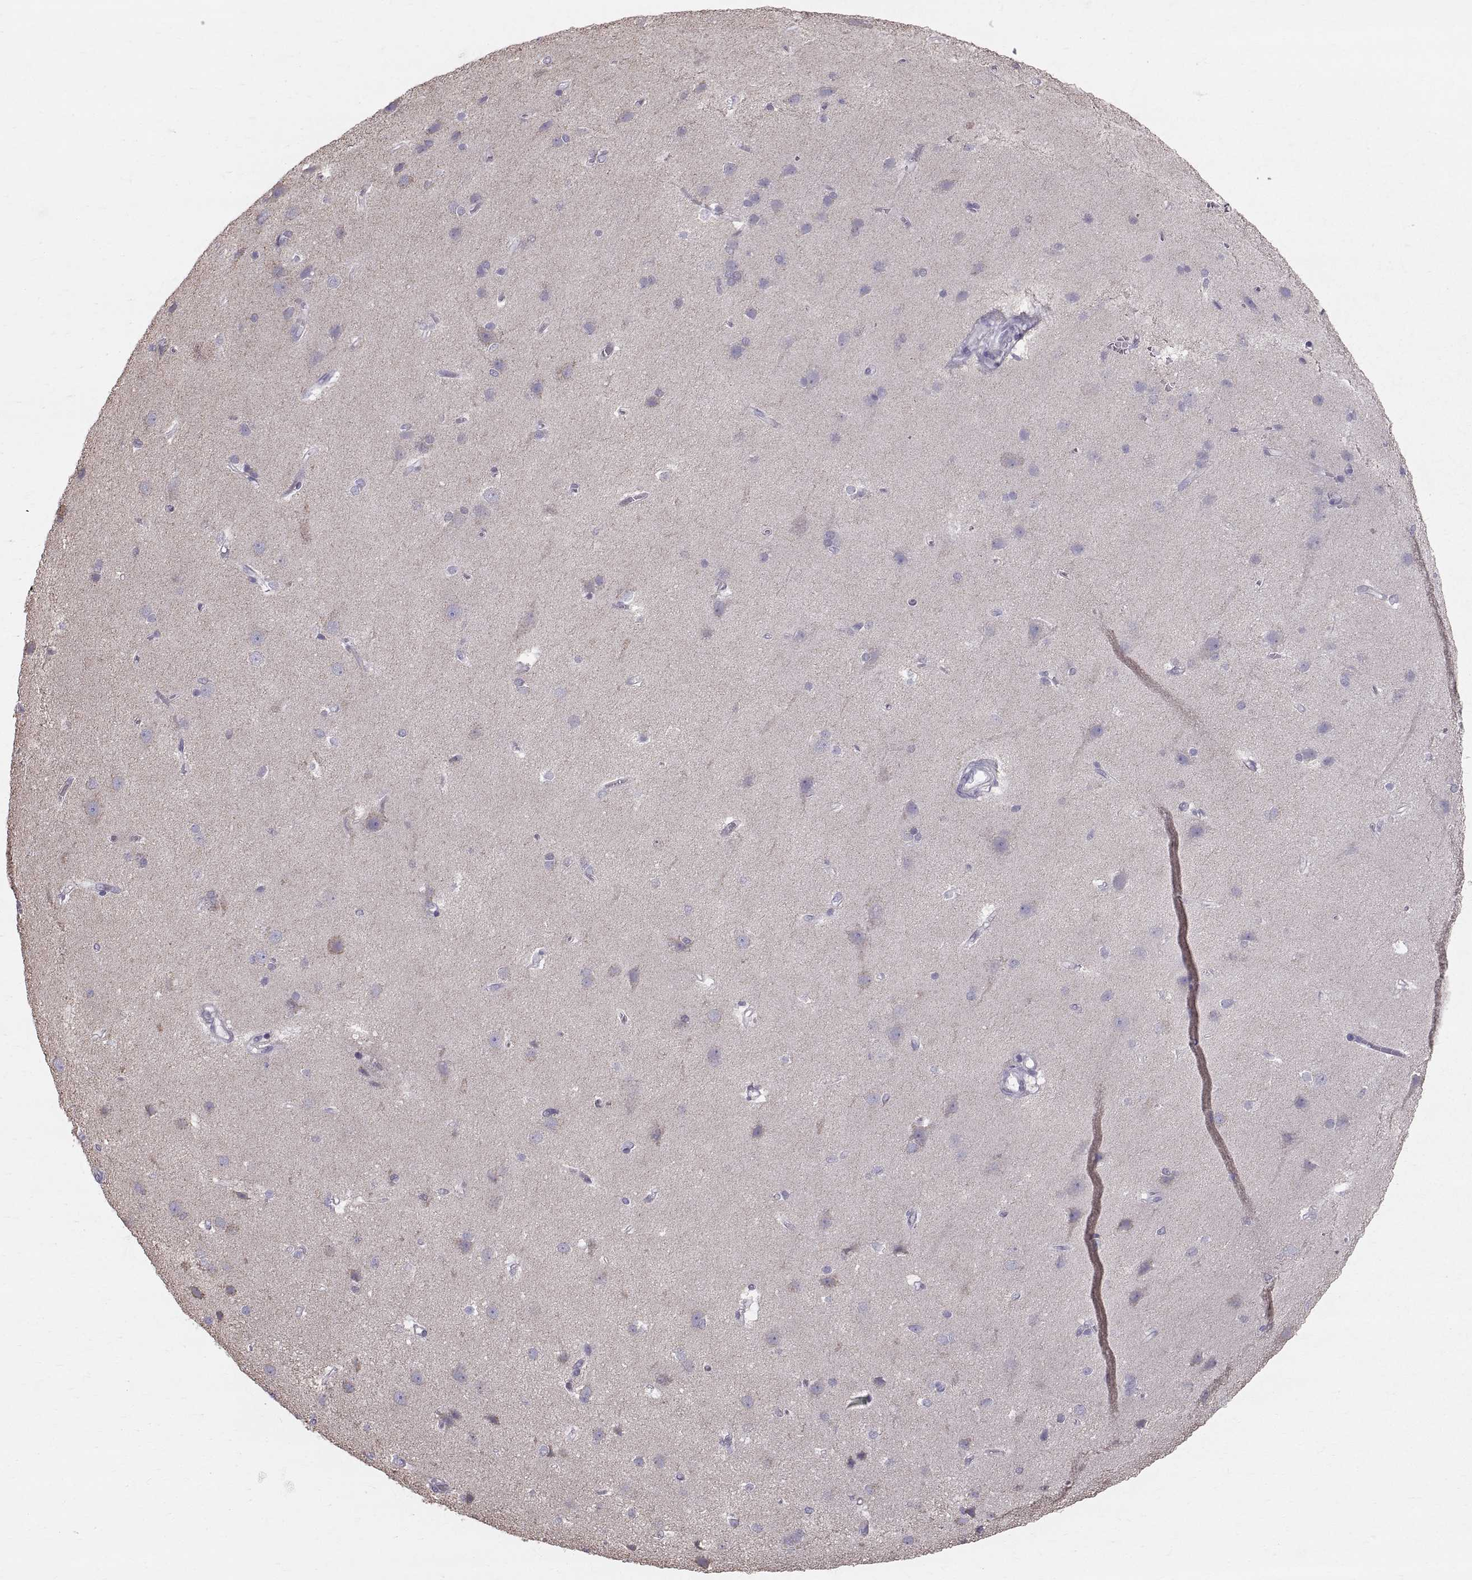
{"staining": {"intensity": "negative", "quantity": "none", "location": "none"}, "tissue": "cerebral cortex", "cell_type": "Endothelial cells", "image_type": "normal", "snomed": [{"axis": "morphology", "description": "Normal tissue, NOS"}, {"axis": "topography", "description": "Cerebral cortex"}], "caption": "A high-resolution micrograph shows IHC staining of normal cerebral cortex, which exhibits no significant positivity in endothelial cells. (DAB IHC visualized using brightfield microscopy, high magnification).", "gene": "STMND1", "patient": {"sex": "male", "age": 37}}